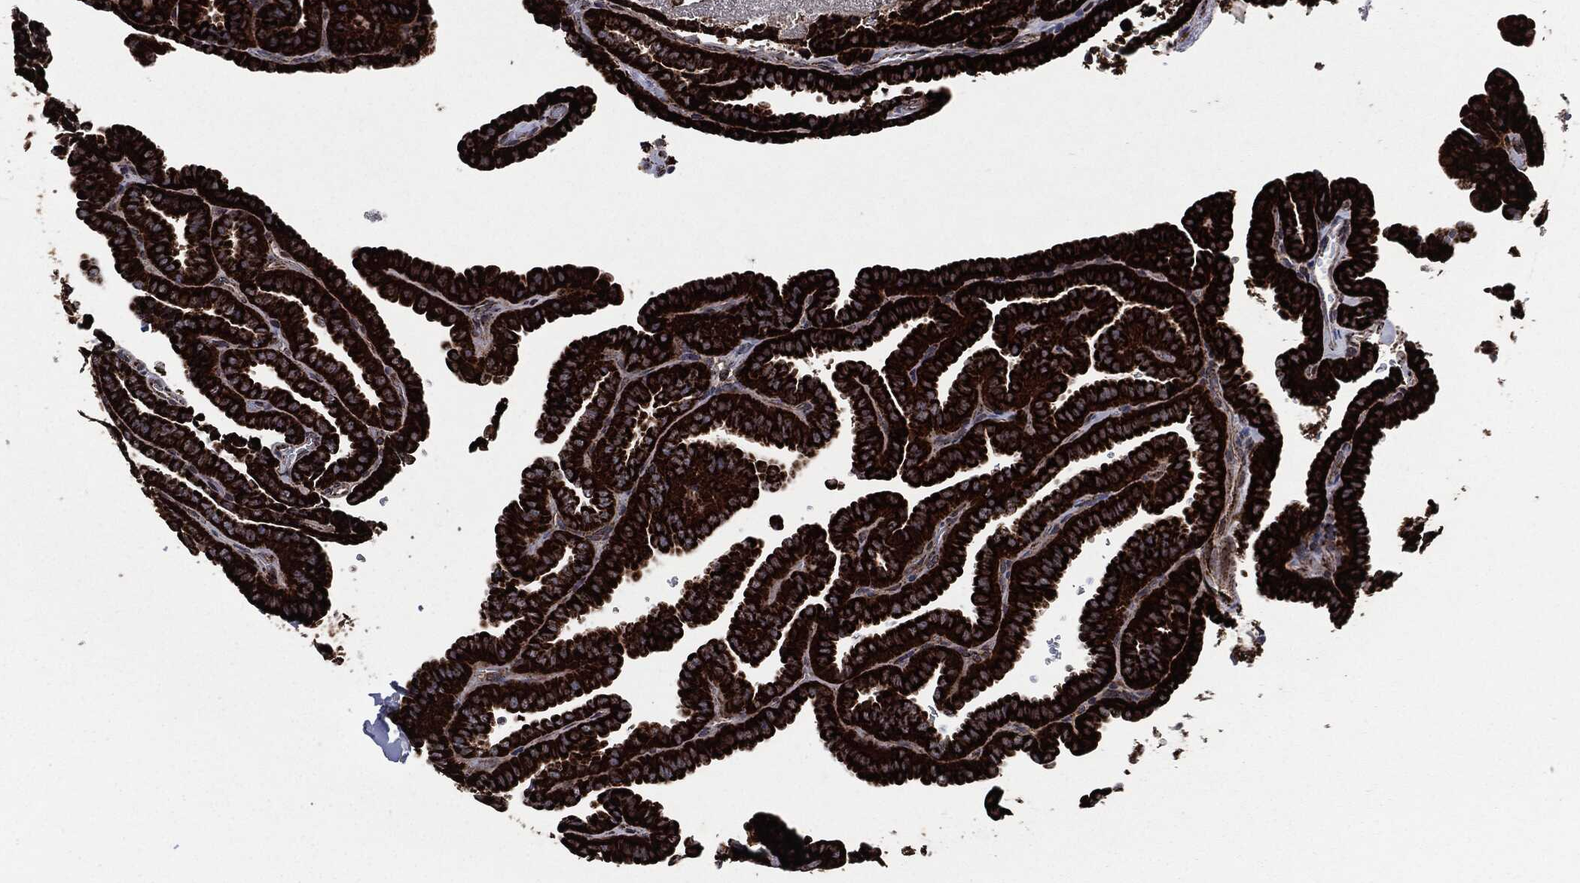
{"staining": {"intensity": "strong", "quantity": ">75%", "location": "cytoplasmic/membranous"}, "tissue": "thyroid cancer", "cell_type": "Tumor cells", "image_type": "cancer", "snomed": [{"axis": "morphology", "description": "Papillary adenocarcinoma, NOS"}, {"axis": "topography", "description": "Thyroid gland"}], "caption": "Immunohistochemical staining of human thyroid cancer (papillary adenocarcinoma) exhibits high levels of strong cytoplasmic/membranous protein positivity in about >75% of tumor cells. The protein is shown in brown color, while the nuclei are stained blue.", "gene": "FH", "patient": {"sex": "female", "age": 39}}